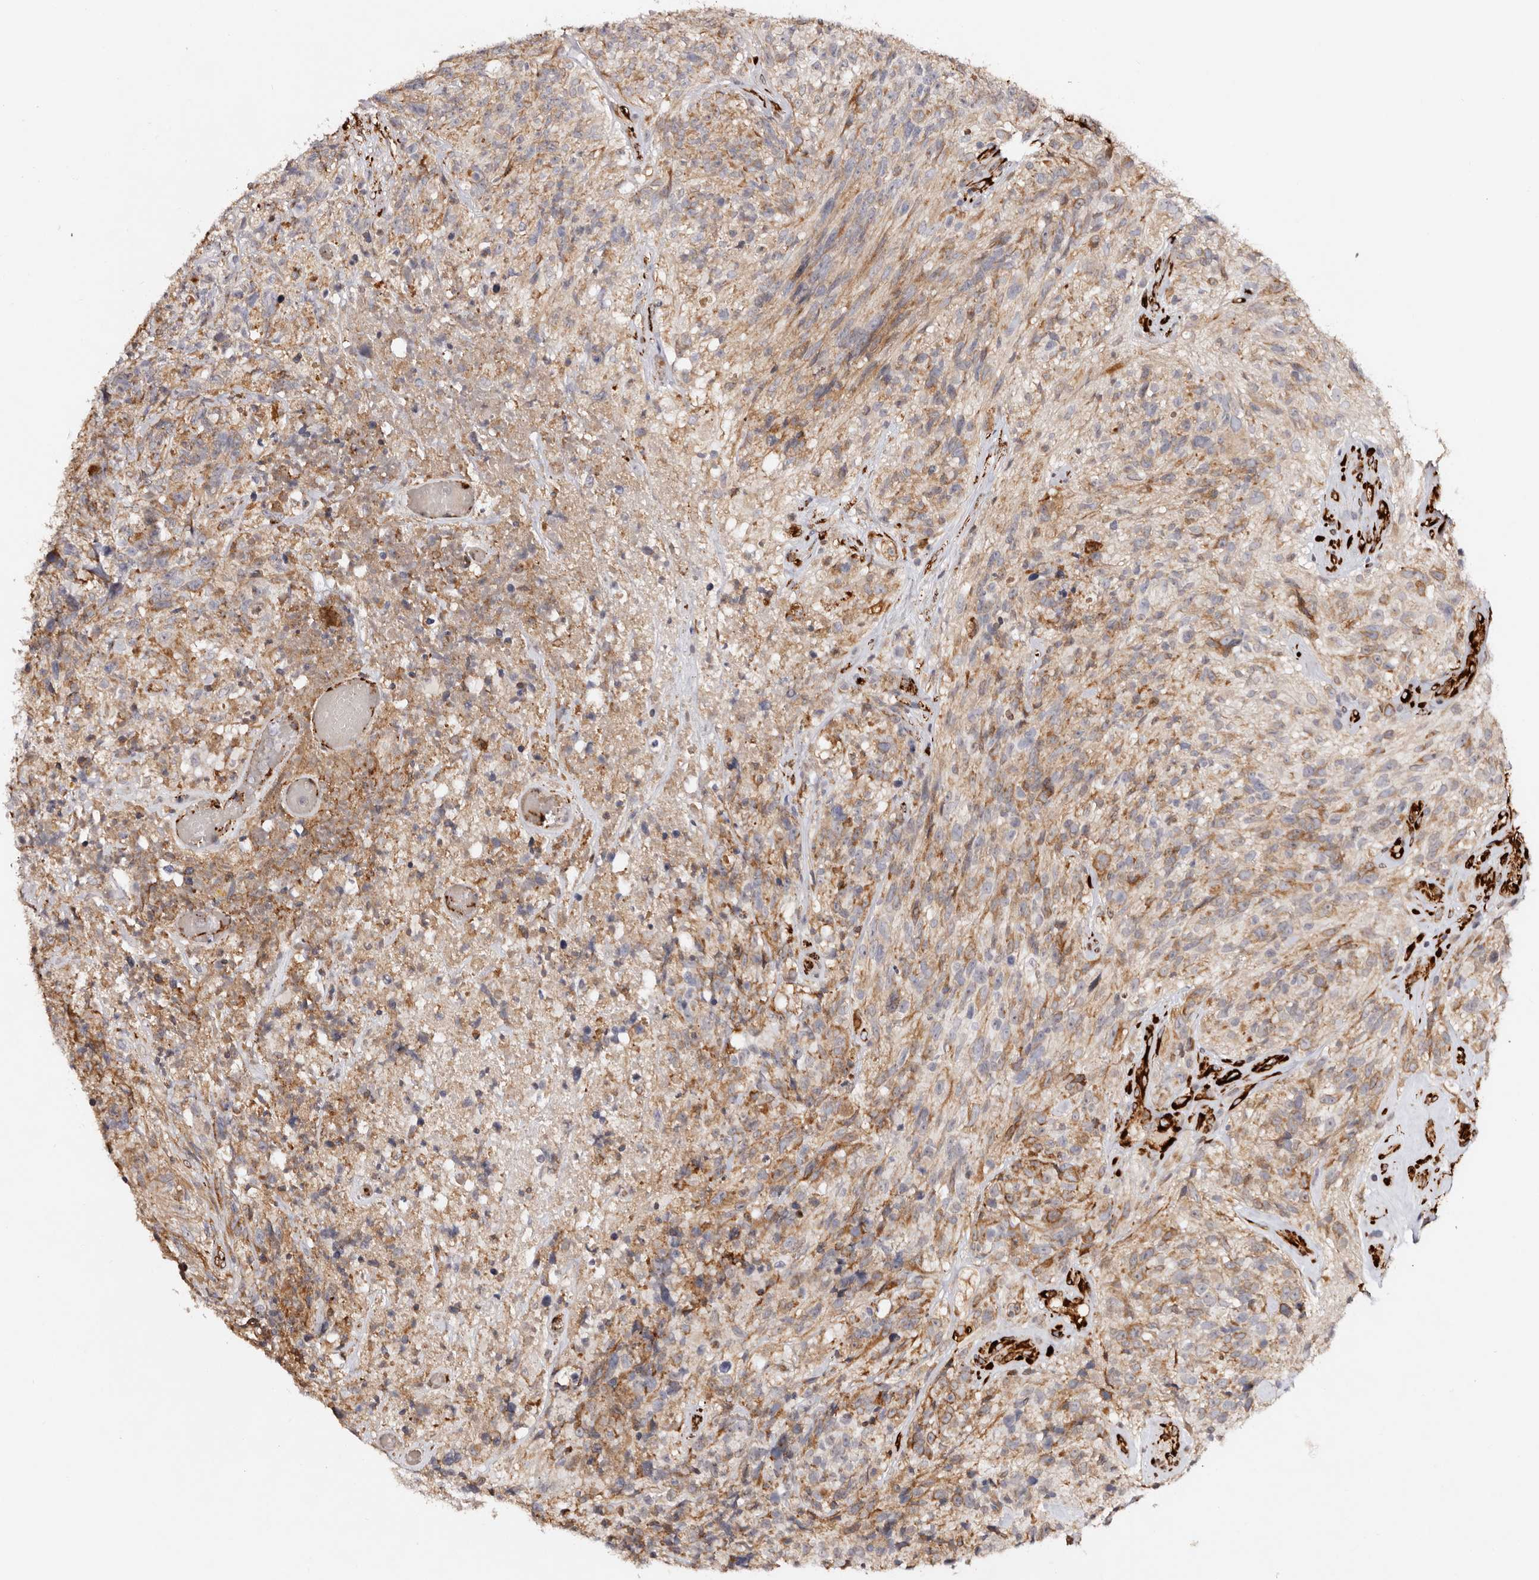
{"staining": {"intensity": "moderate", "quantity": "25%-75%", "location": "cytoplasmic/membranous"}, "tissue": "glioma", "cell_type": "Tumor cells", "image_type": "cancer", "snomed": [{"axis": "morphology", "description": "Glioma, malignant, High grade"}, {"axis": "topography", "description": "Brain"}], "caption": "Approximately 25%-75% of tumor cells in human glioma exhibit moderate cytoplasmic/membranous protein staining as visualized by brown immunohistochemical staining.", "gene": "SERPINH1", "patient": {"sex": "male", "age": 69}}